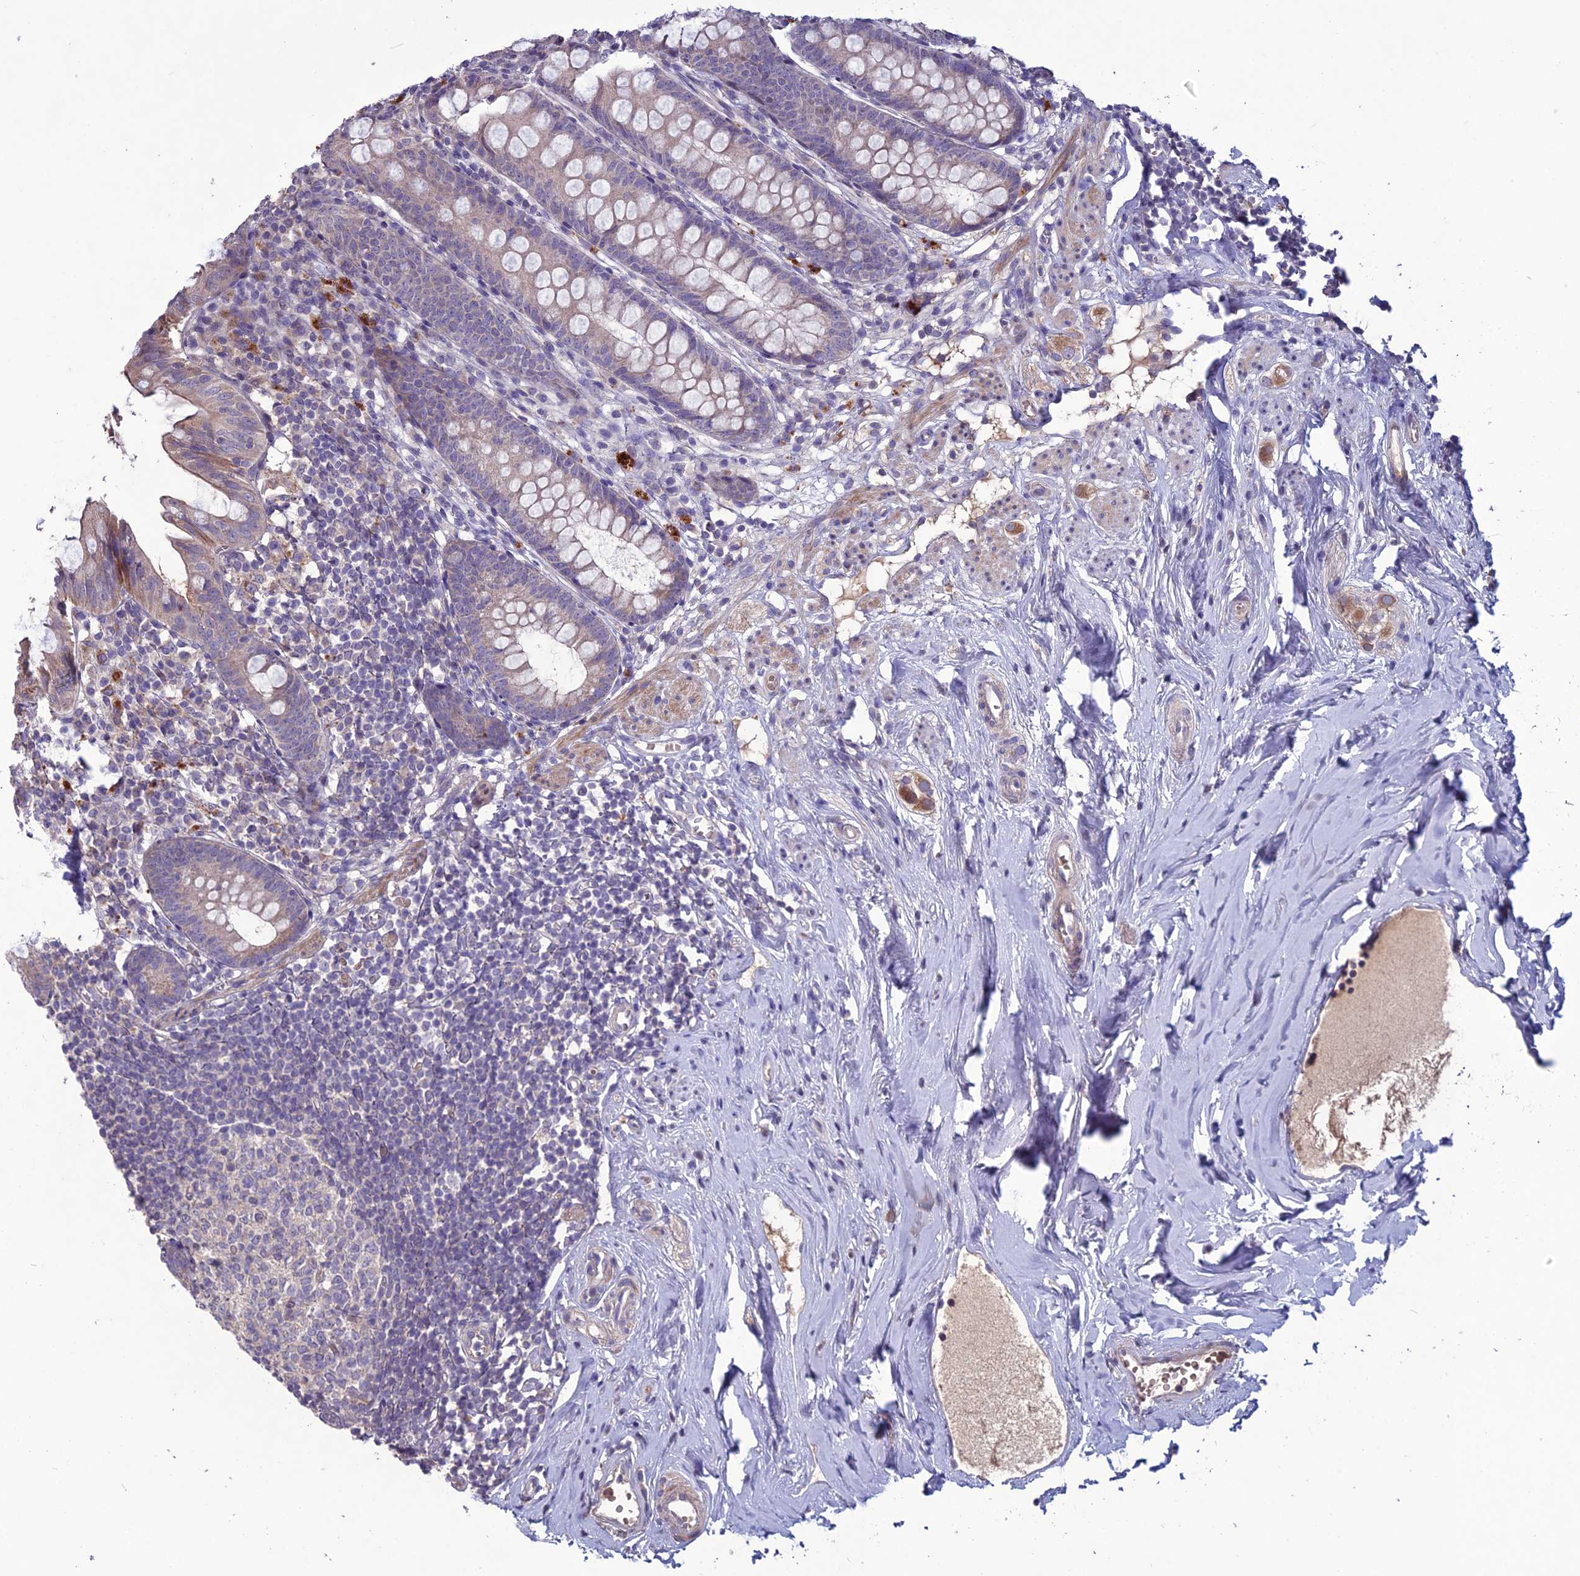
{"staining": {"intensity": "weak", "quantity": "25%-75%", "location": "cytoplasmic/membranous"}, "tissue": "appendix", "cell_type": "Glandular cells", "image_type": "normal", "snomed": [{"axis": "morphology", "description": "Normal tissue, NOS"}, {"axis": "topography", "description": "Appendix"}], "caption": "Immunohistochemical staining of benign appendix demonstrates weak cytoplasmic/membranous protein expression in approximately 25%-75% of glandular cells. (IHC, brightfield microscopy, high magnification).", "gene": "C2orf76", "patient": {"sex": "female", "age": 51}}